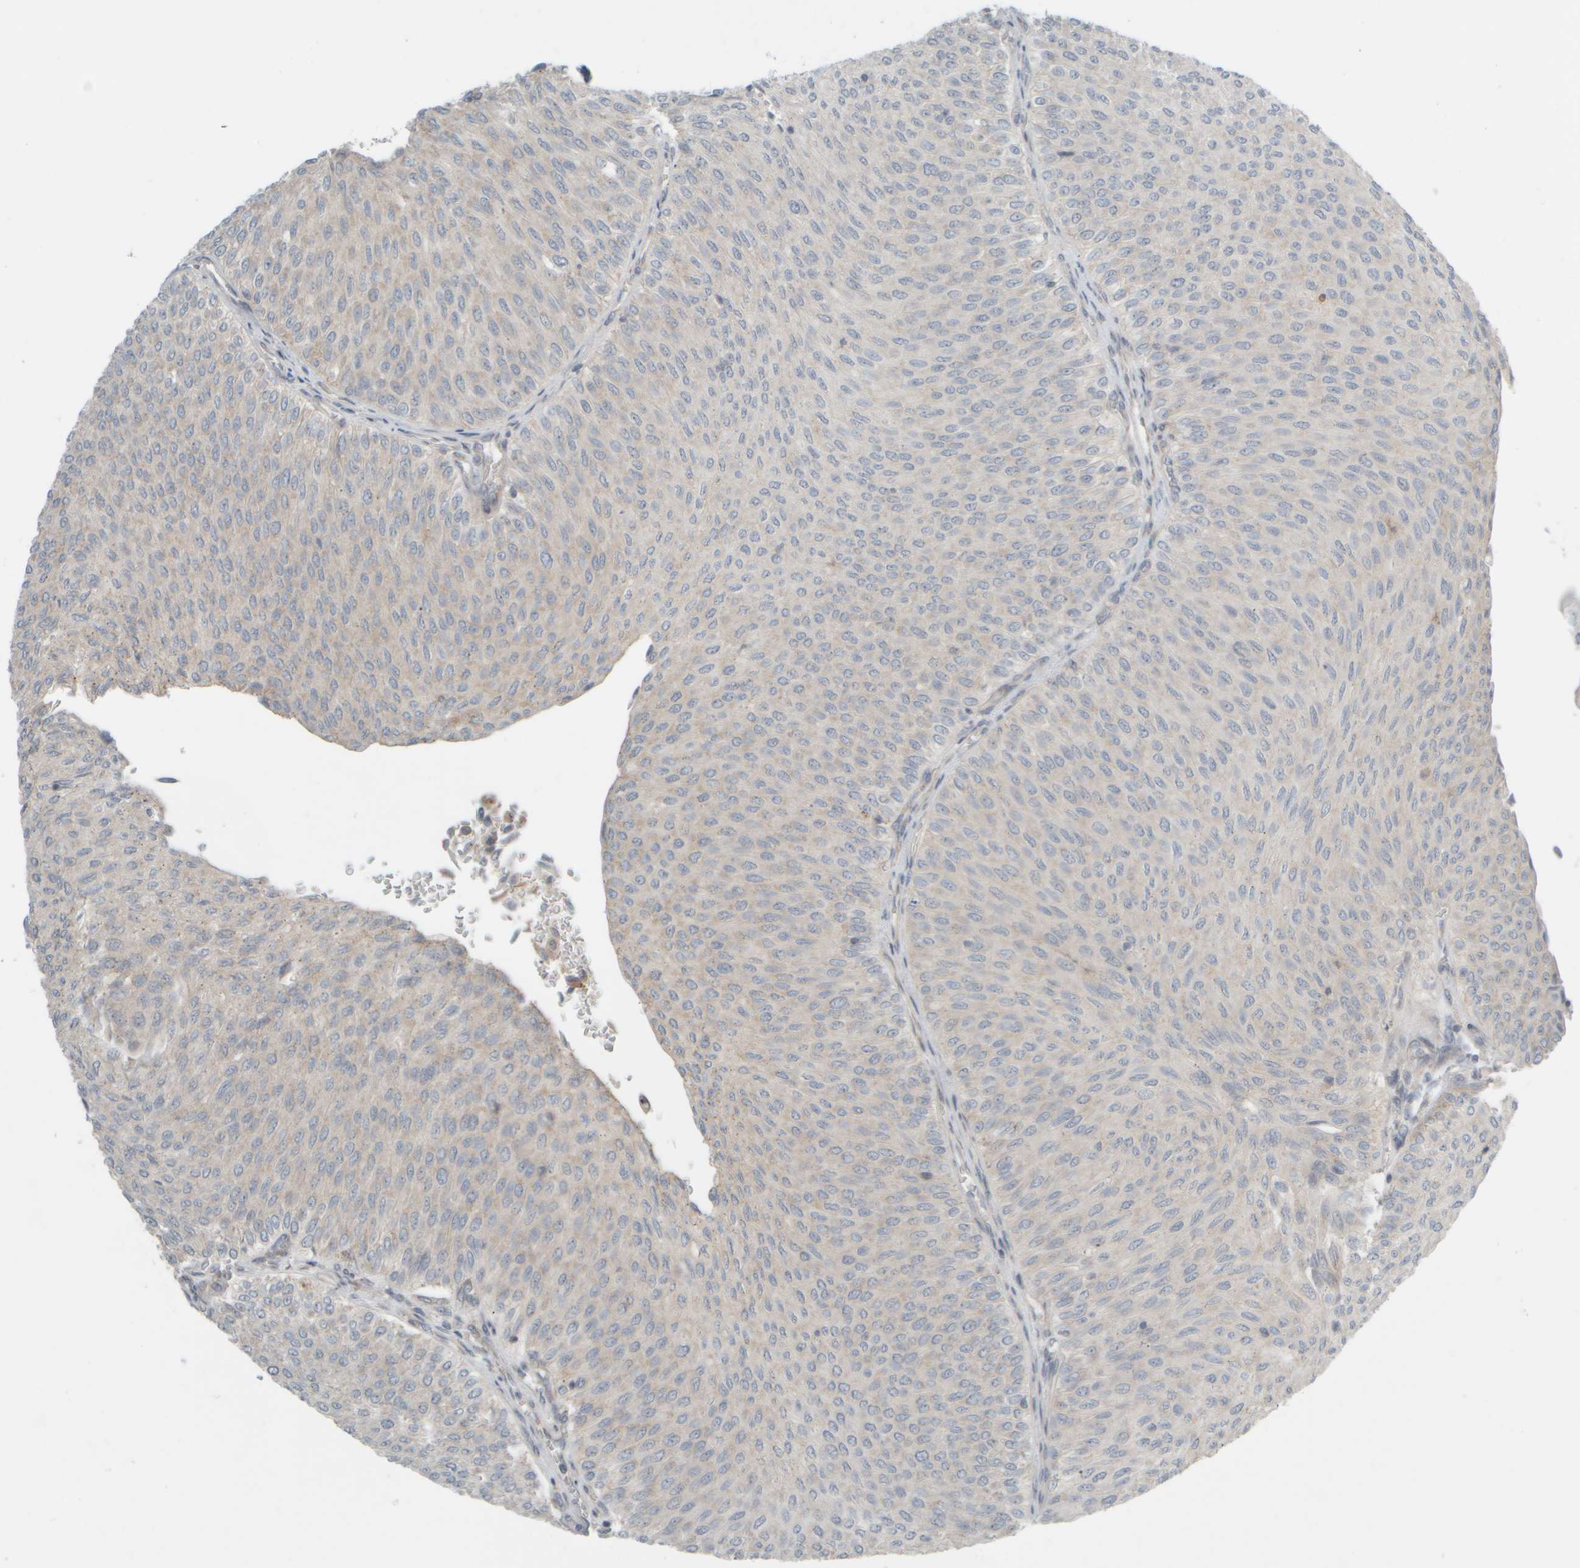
{"staining": {"intensity": "negative", "quantity": "none", "location": "none"}, "tissue": "urothelial cancer", "cell_type": "Tumor cells", "image_type": "cancer", "snomed": [{"axis": "morphology", "description": "Urothelial carcinoma, Low grade"}, {"axis": "topography", "description": "Urinary bladder"}], "caption": "Immunohistochemistry histopathology image of neoplastic tissue: human urothelial cancer stained with DAB (3,3'-diaminobenzidine) demonstrates no significant protein expression in tumor cells.", "gene": "HGS", "patient": {"sex": "male", "age": 78}}